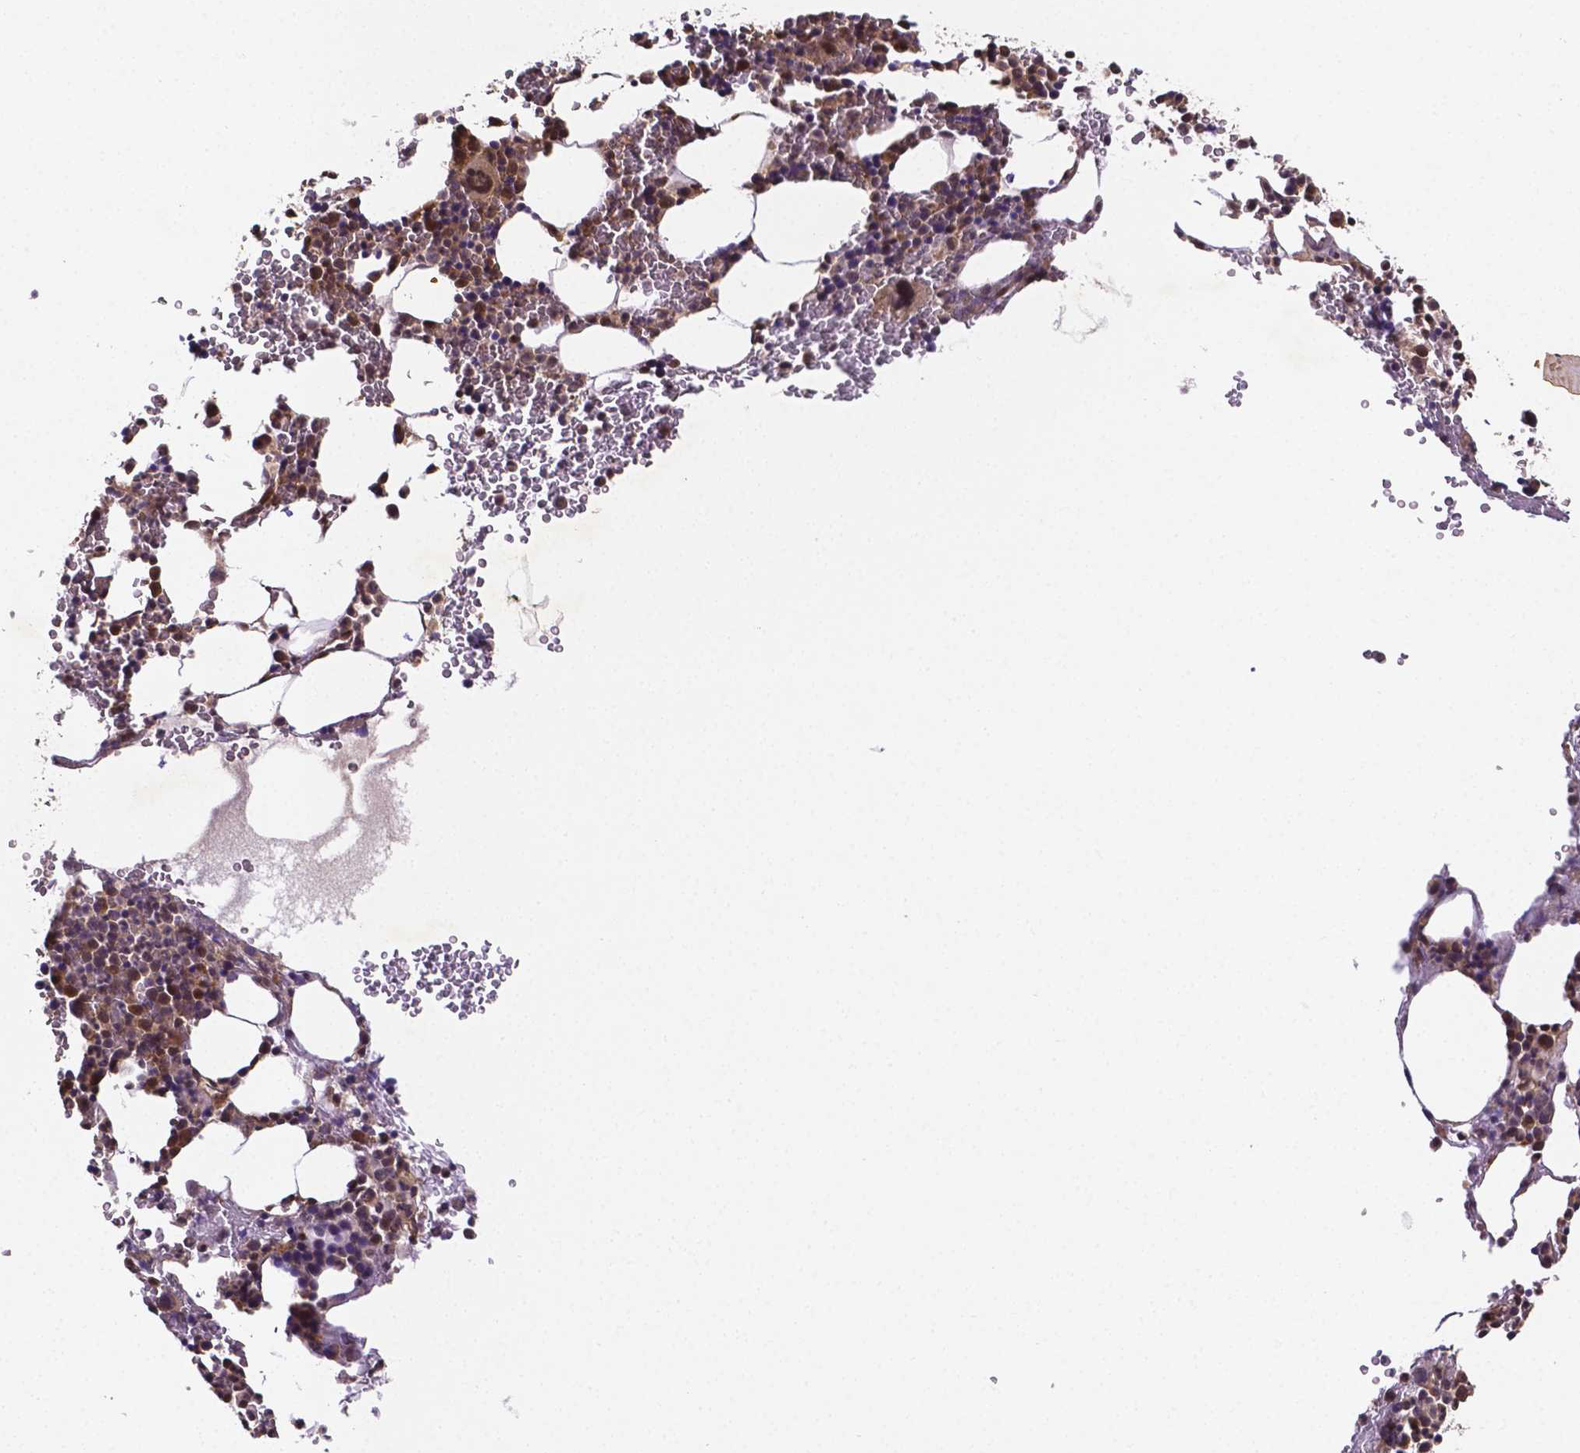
{"staining": {"intensity": "weak", "quantity": "25%-75%", "location": "cytoplasmic/membranous,nuclear"}, "tissue": "bone marrow", "cell_type": "Hematopoietic cells", "image_type": "normal", "snomed": [{"axis": "morphology", "description": "Normal tissue, NOS"}, {"axis": "topography", "description": "Bone marrow"}], "caption": "Brown immunohistochemical staining in unremarkable bone marrow exhibits weak cytoplasmic/membranous,nuclear positivity in about 25%-75% of hematopoietic cells. Immunohistochemistry (ihc) stains the protein of interest in brown and the nuclei are stained blue.", "gene": "RNF123", "patient": {"sex": "male", "age": 82}}